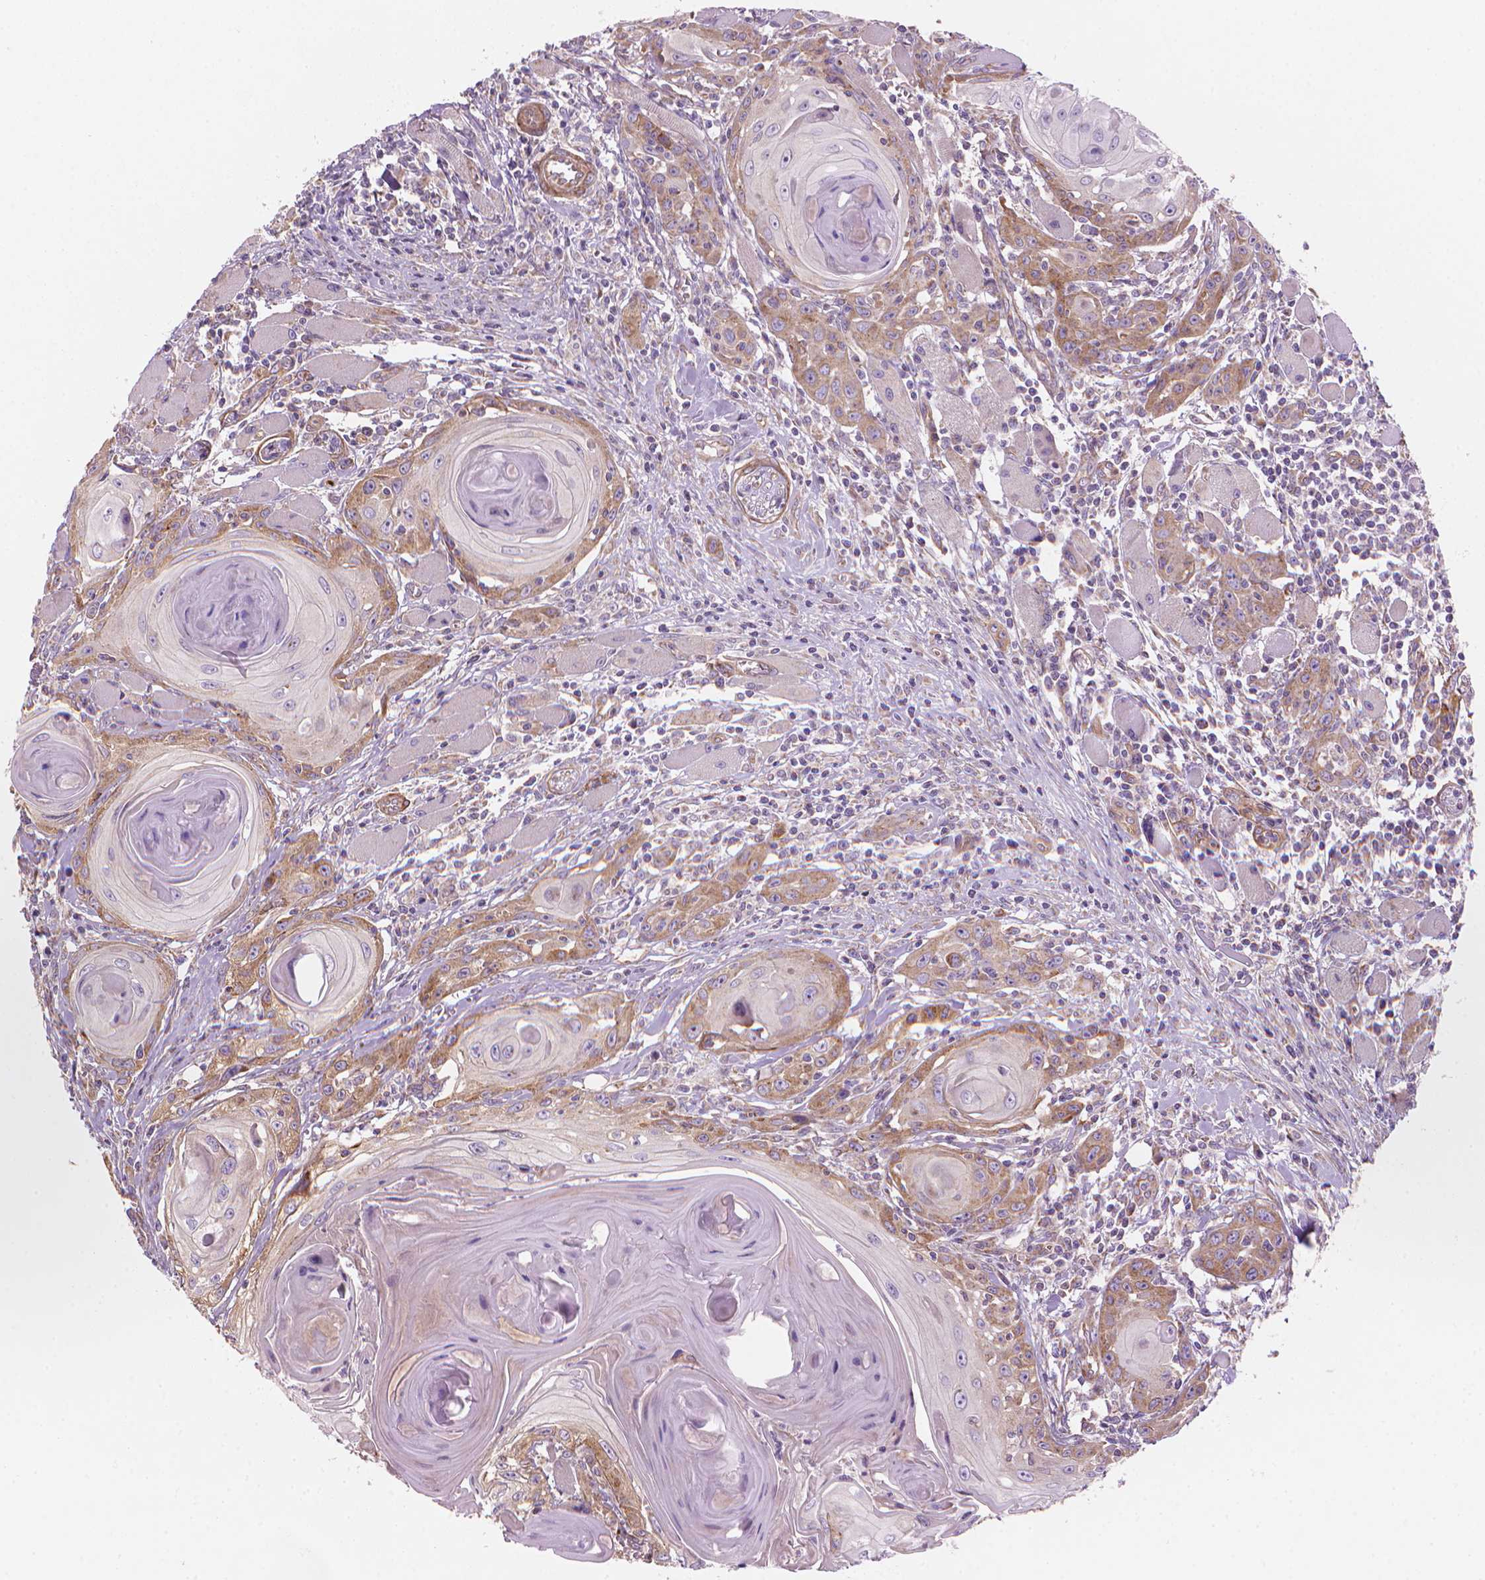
{"staining": {"intensity": "moderate", "quantity": "25%-75%", "location": "cytoplasmic/membranous"}, "tissue": "head and neck cancer", "cell_type": "Tumor cells", "image_type": "cancer", "snomed": [{"axis": "morphology", "description": "Squamous cell carcinoma, NOS"}, {"axis": "topography", "description": "Head-Neck"}], "caption": "Head and neck cancer stained with DAB immunohistochemistry (IHC) demonstrates medium levels of moderate cytoplasmic/membranous staining in approximately 25%-75% of tumor cells. Ihc stains the protein in brown and the nuclei are stained blue.", "gene": "TTC29", "patient": {"sex": "female", "age": 80}}